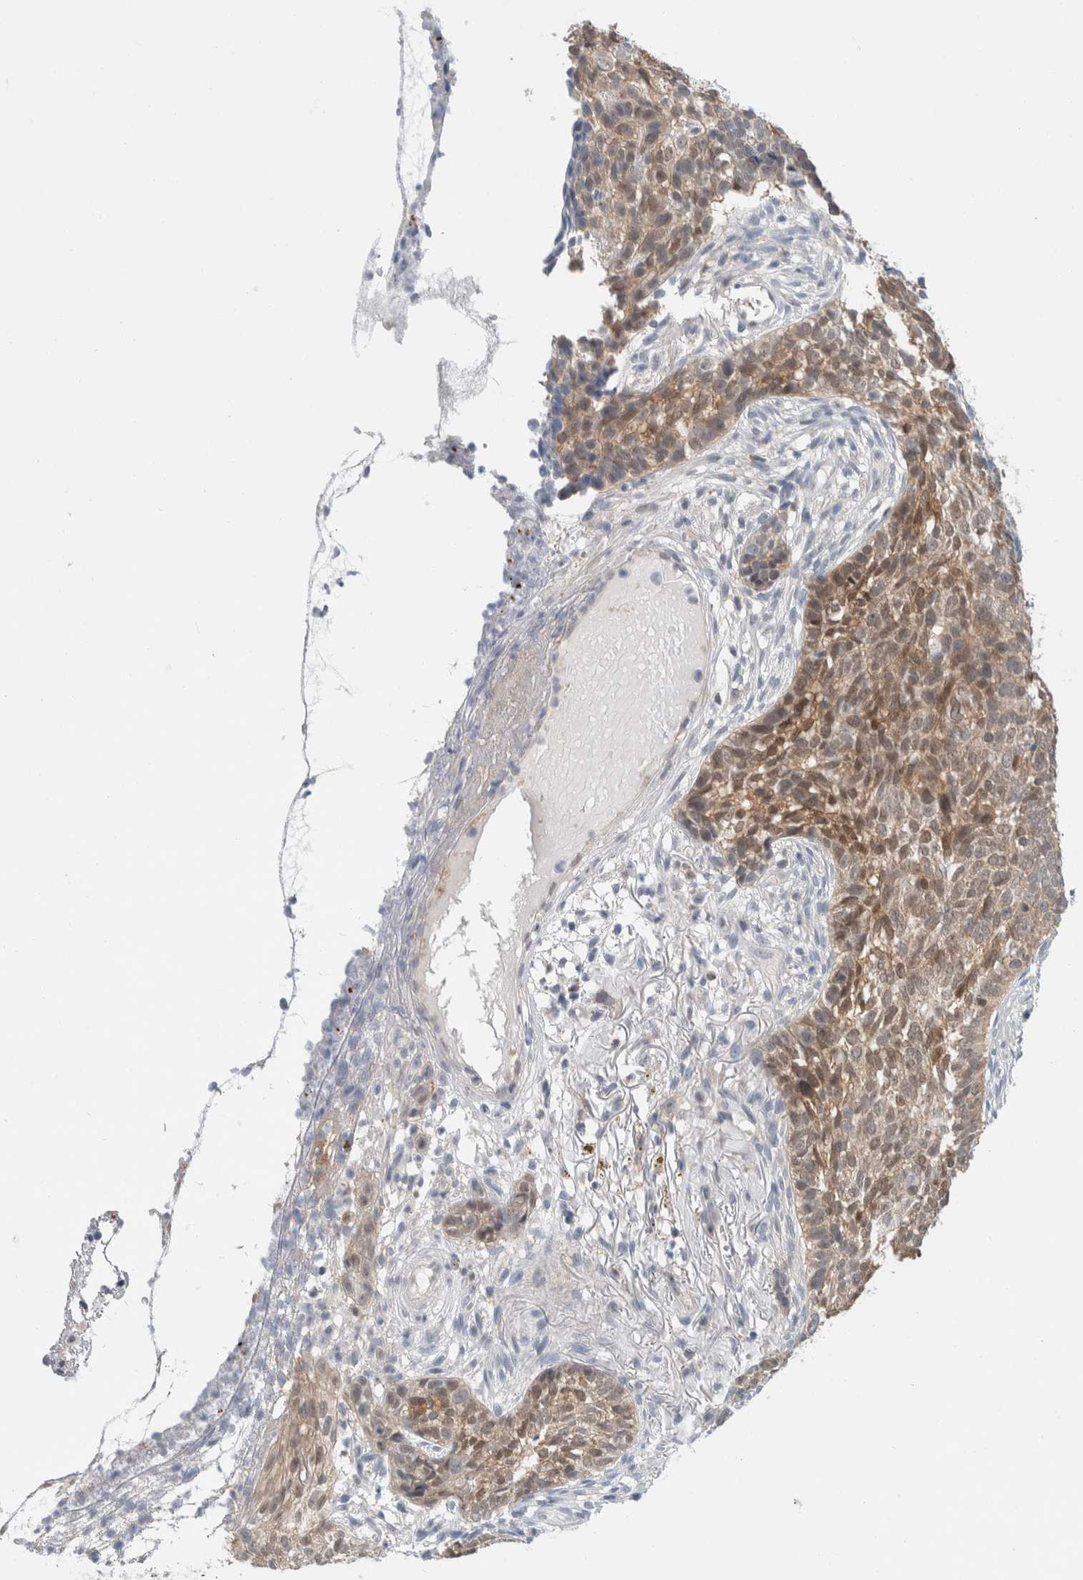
{"staining": {"intensity": "moderate", "quantity": "25%-75%", "location": "cytoplasmic/membranous,nuclear"}, "tissue": "skin cancer", "cell_type": "Tumor cells", "image_type": "cancer", "snomed": [{"axis": "morphology", "description": "Basal cell carcinoma"}, {"axis": "topography", "description": "Skin"}], "caption": "A histopathology image showing moderate cytoplasmic/membranous and nuclear positivity in about 25%-75% of tumor cells in skin basal cell carcinoma, as visualized by brown immunohistochemical staining.", "gene": "CASP6", "patient": {"sex": "male", "age": 85}}